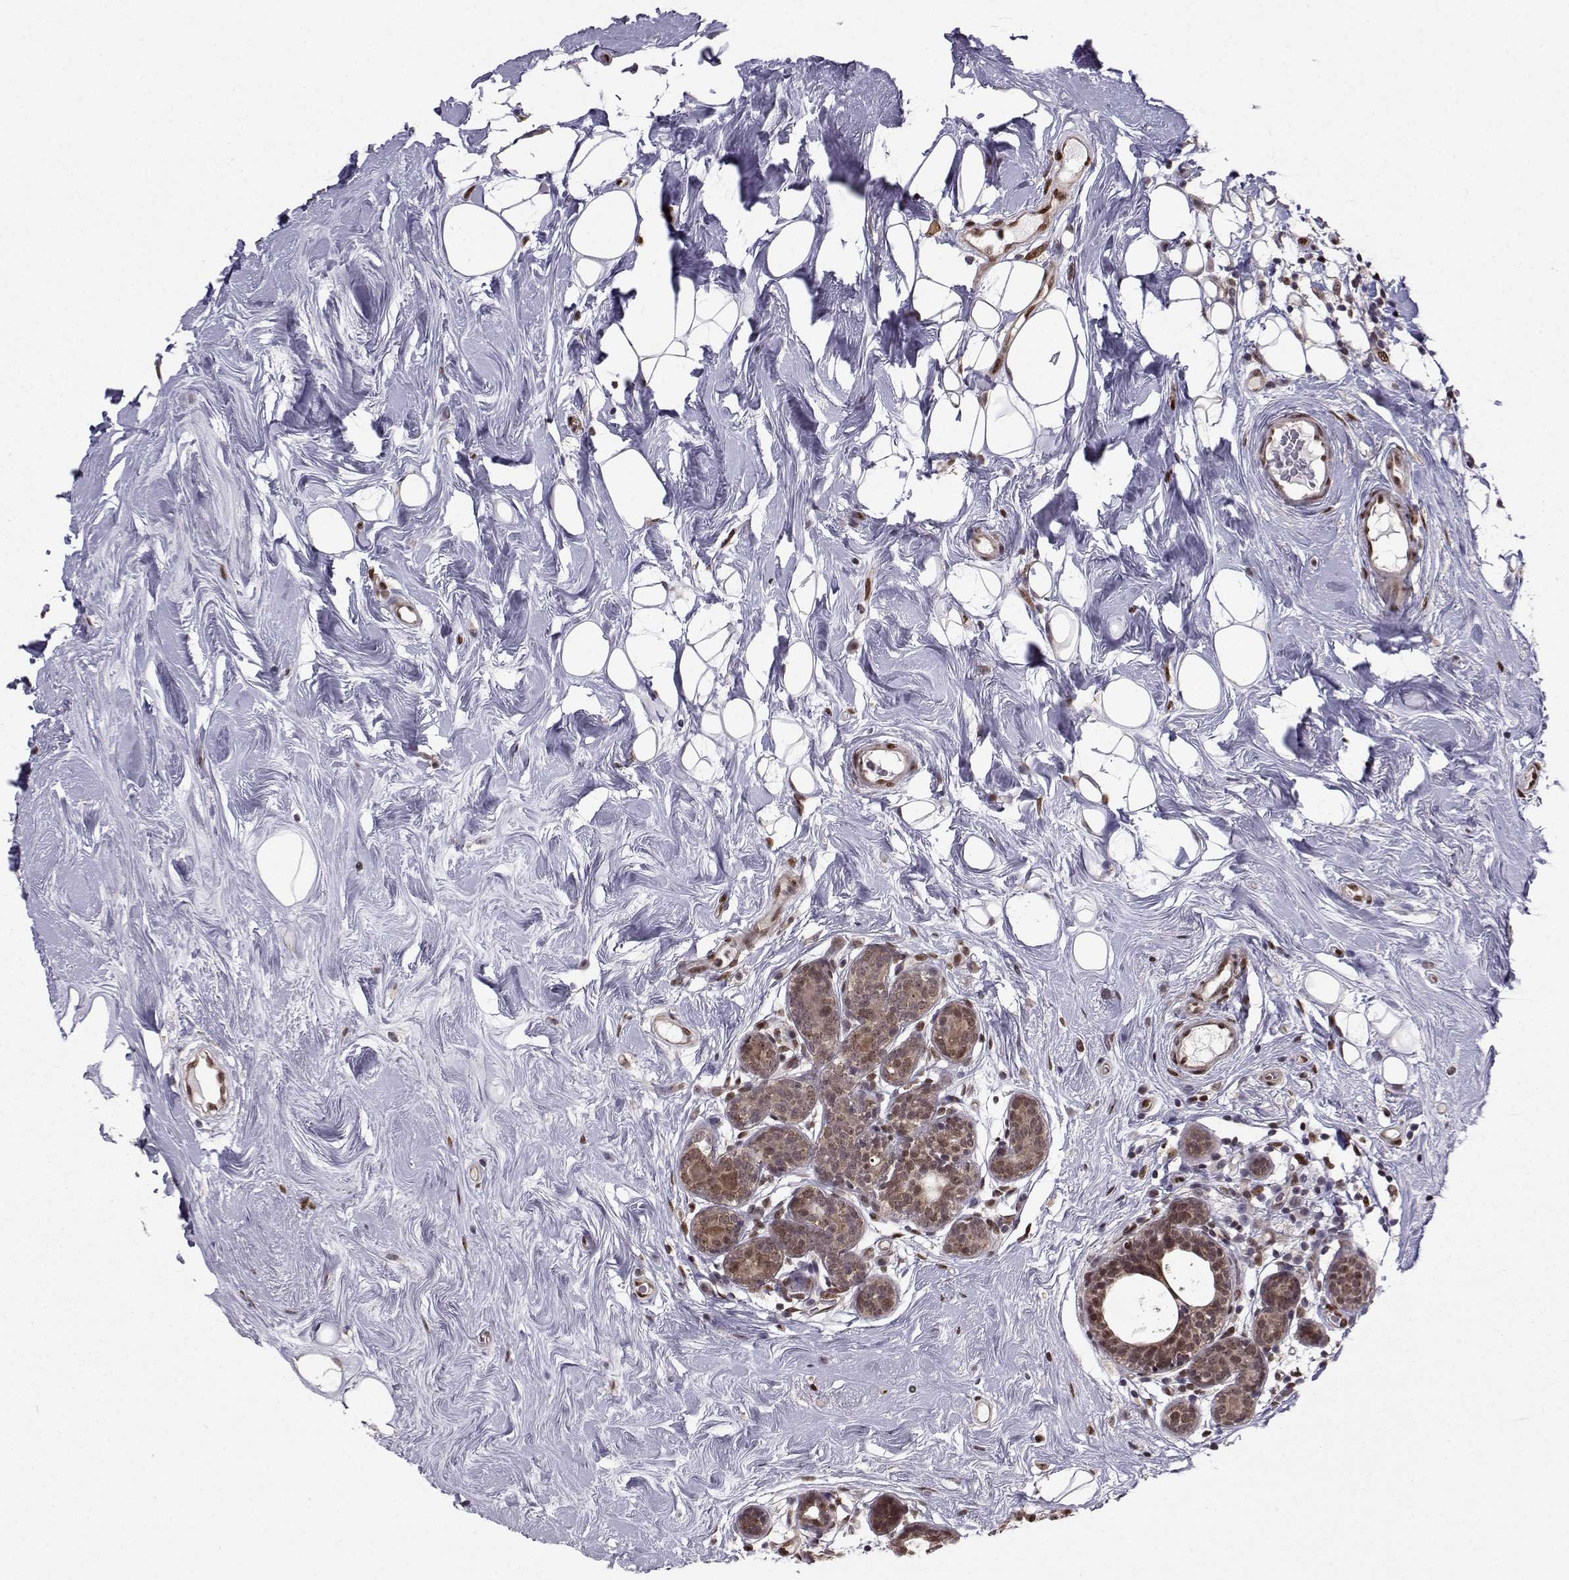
{"staining": {"intensity": "moderate", "quantity": ">75%", "location": "cytoplasmic/membranous"}, "tissue": "breast cancer", "cell_type": "Tumor cells", "image_type": "cancer", "snomed": [{"axis": "morphology", "description": "Lobular carcinoma"}, {"axis": "topography", "description": "Breast"}], "caption": "DAB (3,3'-diaminobenzidine) immunohistochemical staining of human lobular carcinoma (breast) reveals moderate cytoplasmic/membranous protein positivity in about >75% of tumor cells.", "gene": "PKN2", "patient": {"sex": "female", "age": 49}}